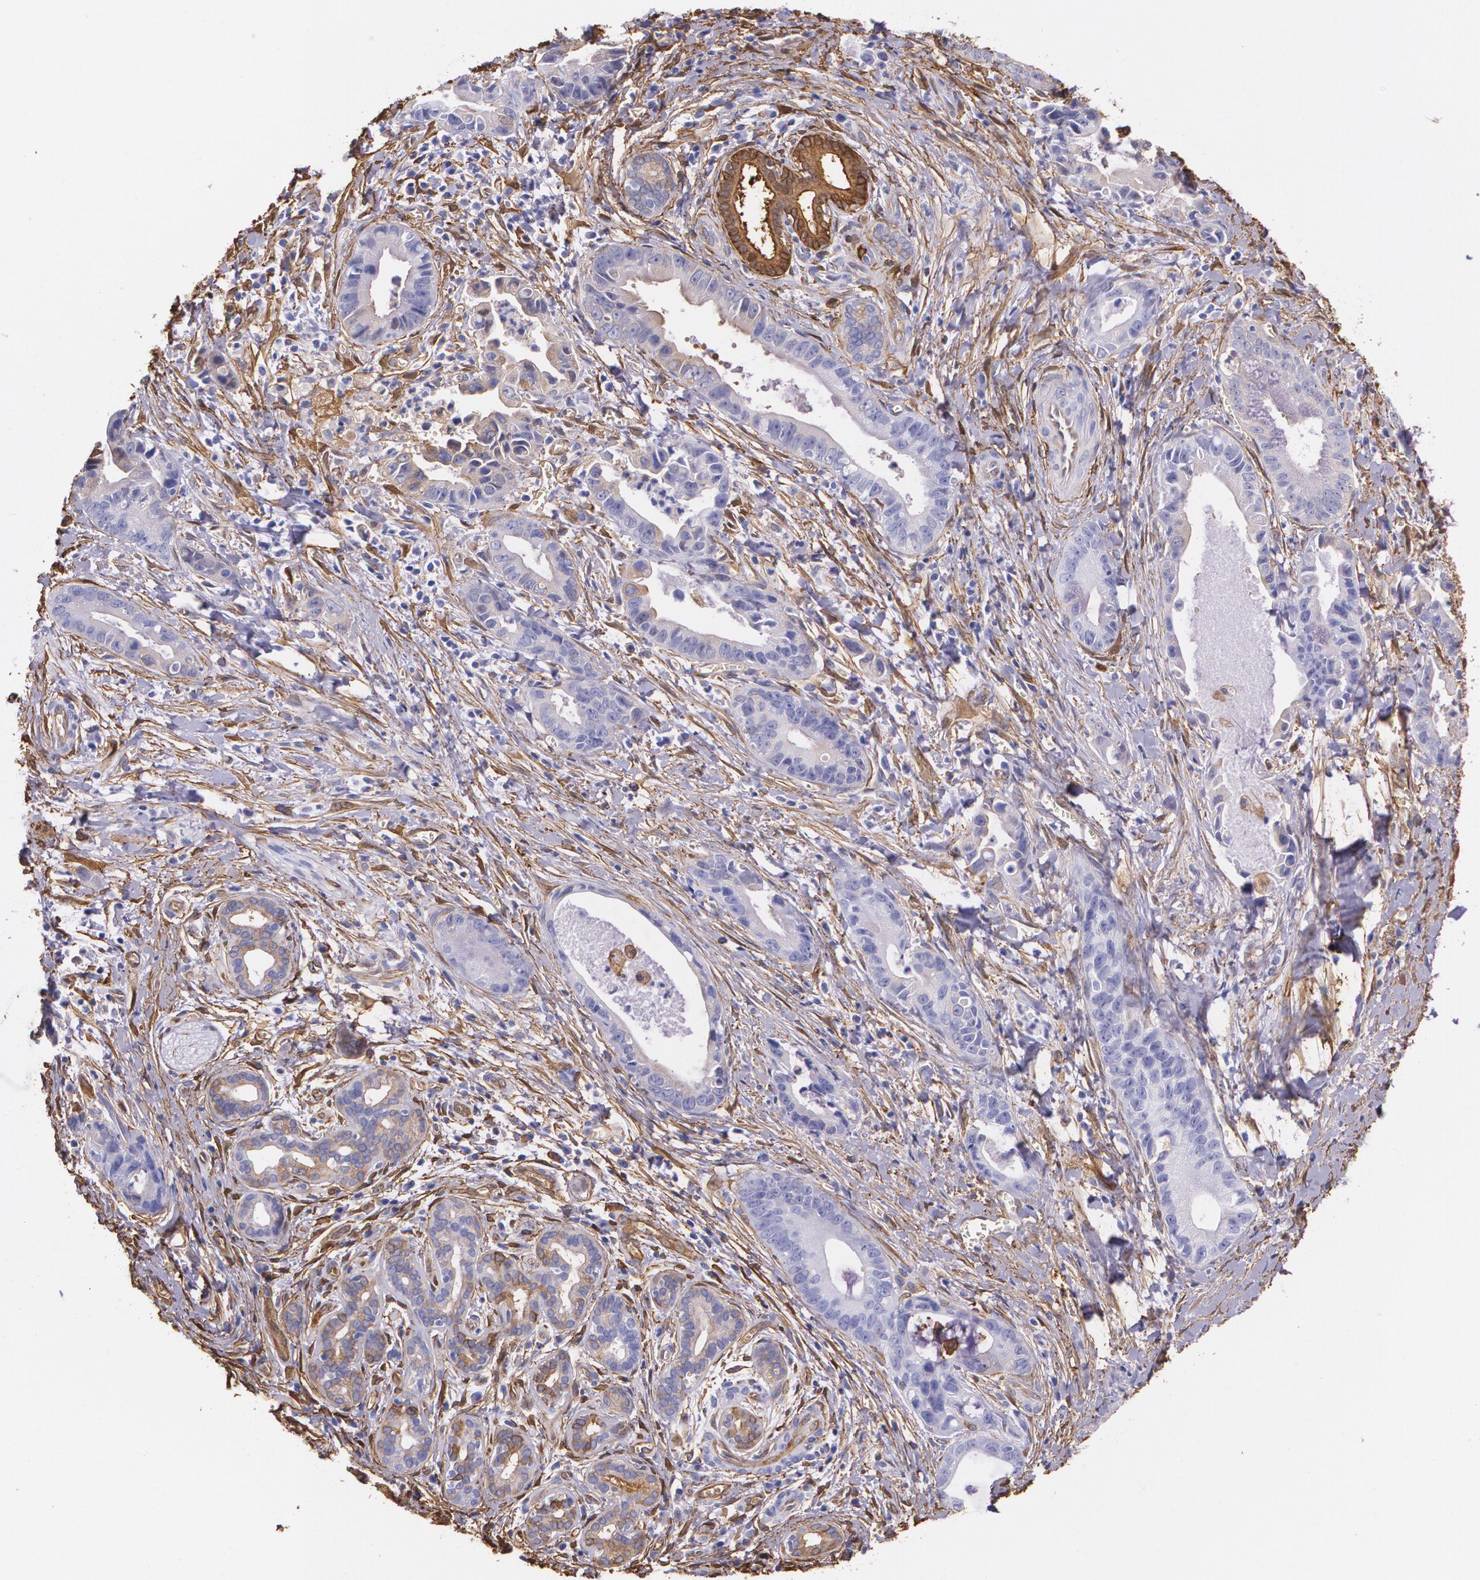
{"staining": {"intensity": "negative", "quantity": "none", "location": "none"}, "tissue": "liver cancer", "cell_type": "Tumor cells", "image_type": "cancer", "snomed": [{"axis": "morphology", "description": "Cholangiocarcinoma"}, {"axis": "topography", "description": "Liver"}], "caption": "Tumor cells are negative for brown protein staining in liver cancer.", "gene": "MMP2", "patient": {"sex": "female", "age": 55}}